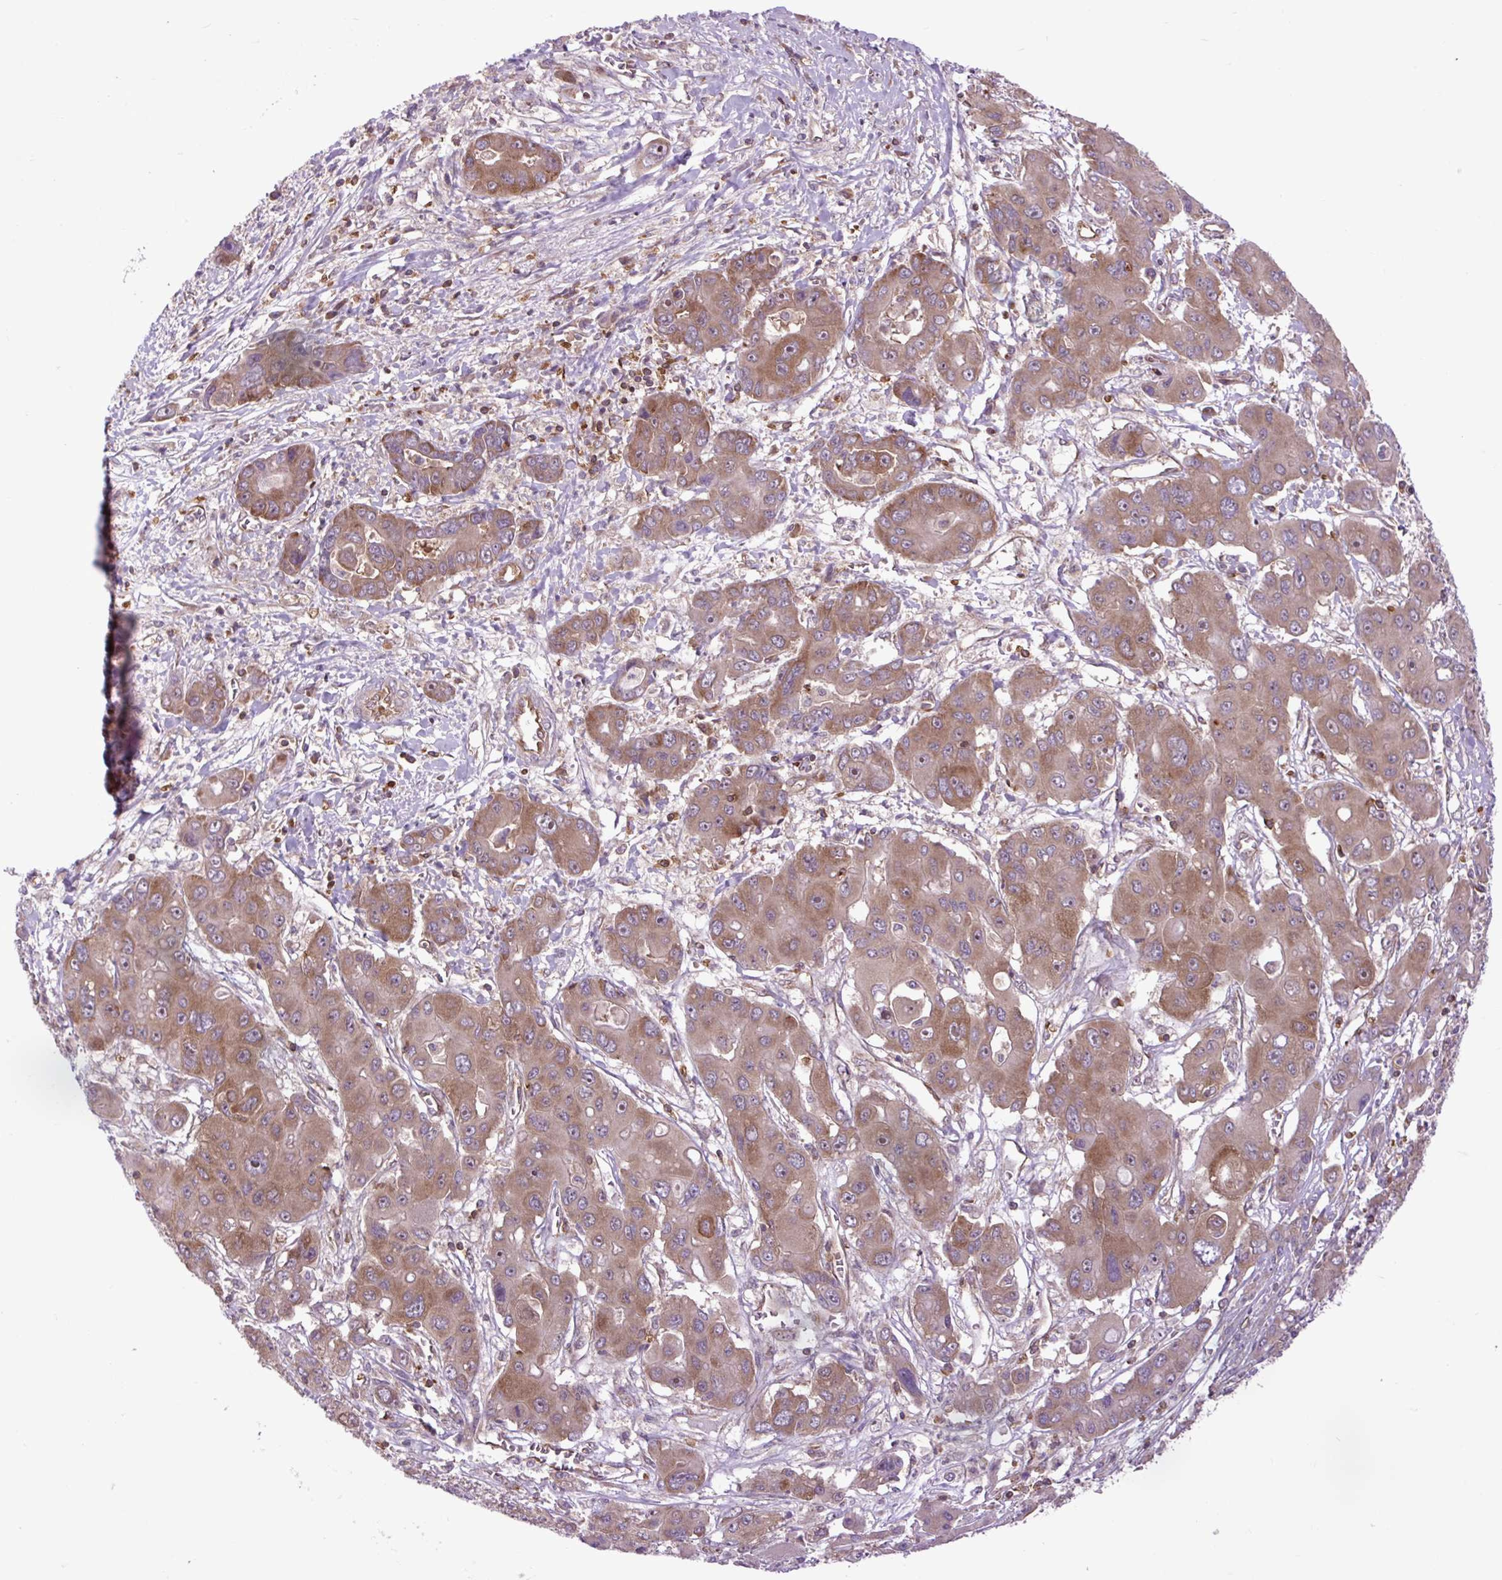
{"staining": {"intensity": "moderate", "quantity": "25%-75%", "location": "cytoplasmic/membranous,nuclear"}, "tissue": "liver cancer", "cell_type": "Tumor cells", "image_type": "cancer", "snomed": [{"axis": "morphology", "description": "Cholangiocarcinoma"}, {"axis": "topography", "description": "Liver"}], "caption": "Immunohistochemical staining of human liver cancer reveals moderate cytoplasmic/membranous and nuclear protein staining in about 25%-75% of tumor cells. The staining was performed using DAB (3,3'-diaminobenzidine) to visualize the protein expression in brown, while the nuclei were stained in blue with hematoxylin (Magnification: 20x).", "gene": "PLCG1", "patient": {"sex": "male", "age": 67}}